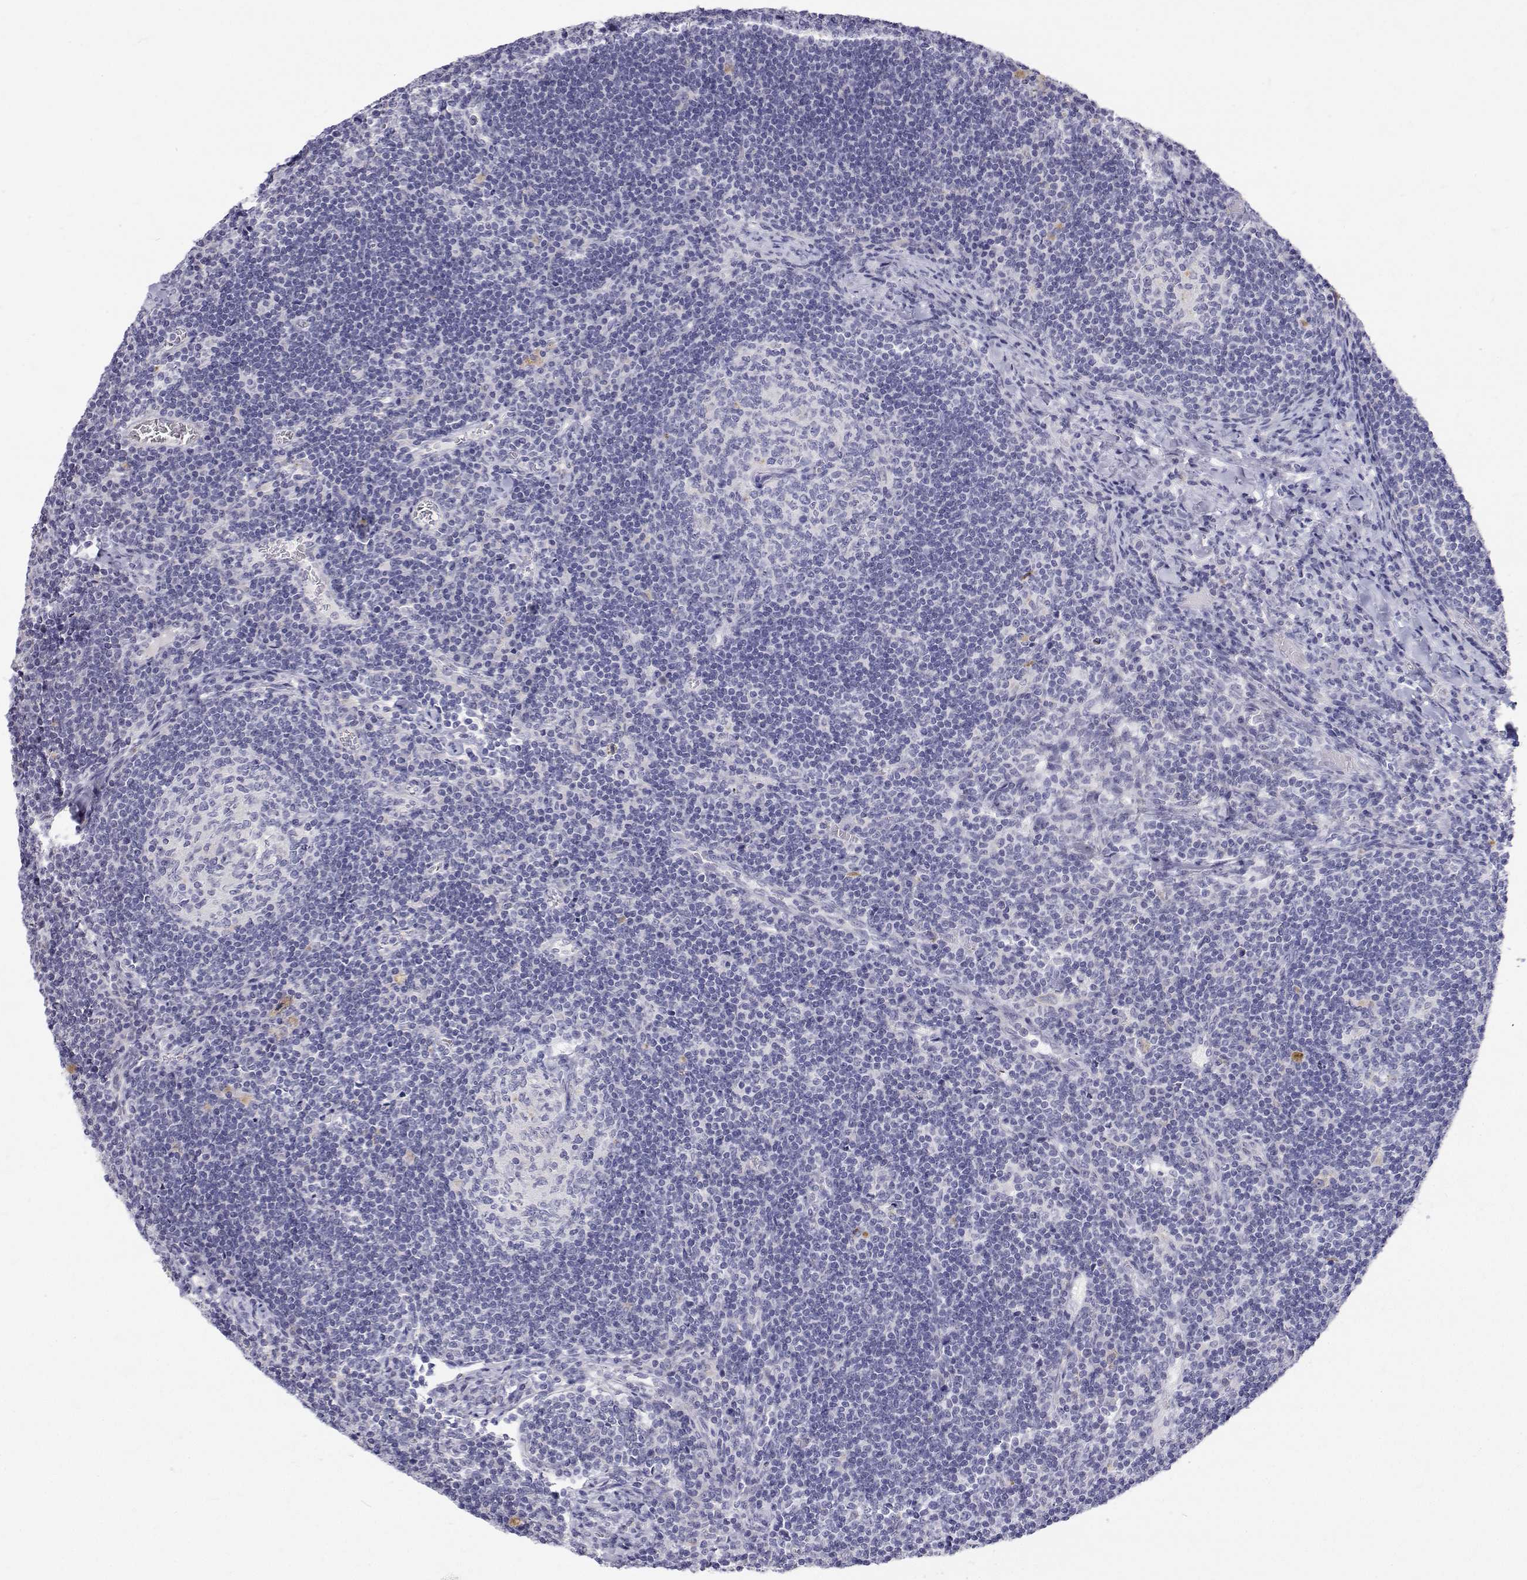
{"staining": {"intensity": "negative", "quantity": "none", "location": "none"}, "tissue": "lymph node", "cell_type": "Germinal center cells", "image_type": "normal", "snomed": [{"axis": "morphology", "description": "Normal tissue, NOS"}, {"axis": "topography", "description": "Lymph node"}], "caption": "The immunohistochemistry histopathology image has no significant expression in germinal center cells of lymph node.", "gene": "NCR2", "patient": {"sex": "male", "age": 67}}